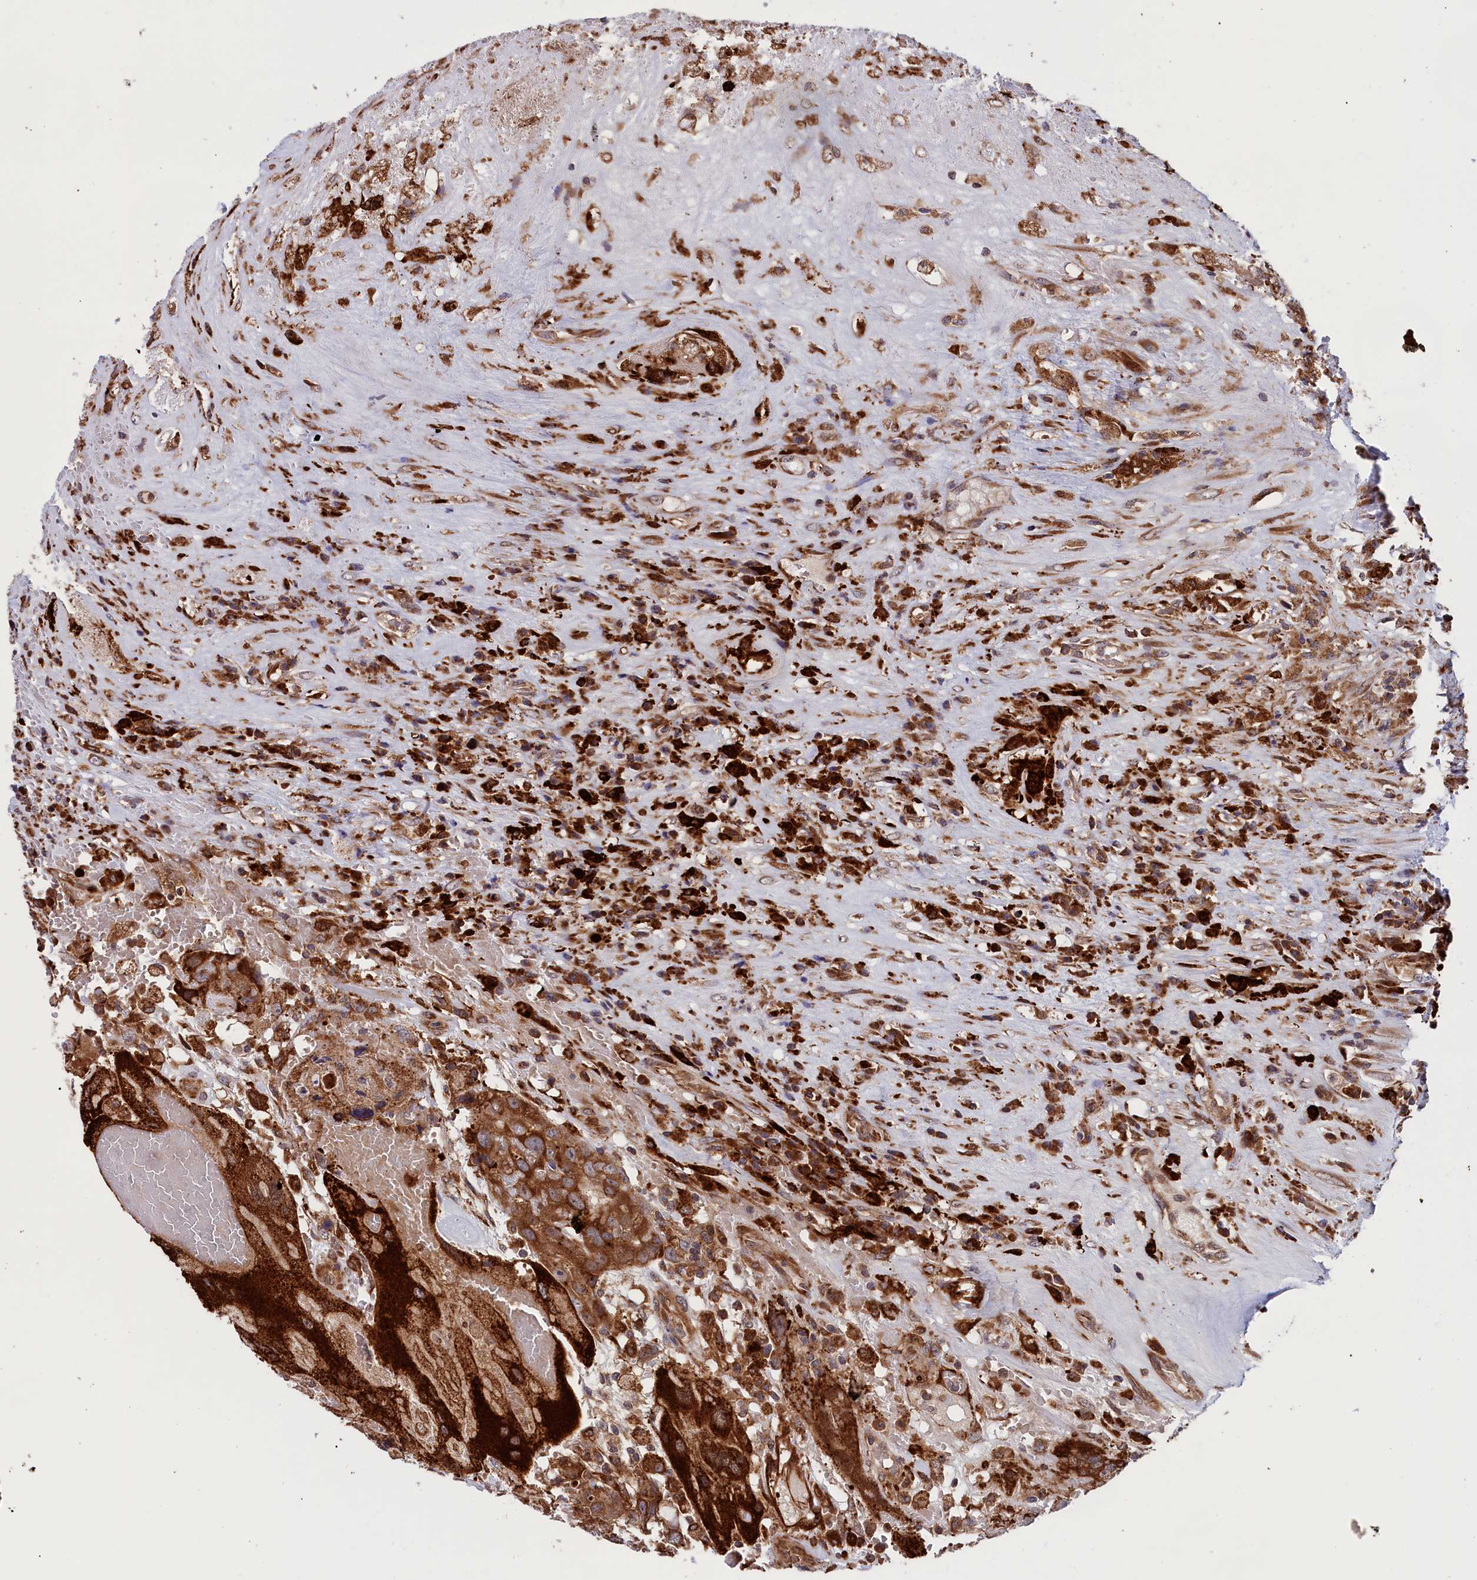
{"staining": {"intensity": "strong", "quantity": ">75%", "location": "cytoplasmic/membranous"}, "tissue": "testis cancer", "cell_type": "Tumor cells", "image_type": "cancer", "snomed": [{"axis": "morphology", "description": "Carcinoma, Embryonal, NOS"}, {"axis": "topography", "description": "Testis"}], "caption": "Testis cancer stained with immunohistochemistry (IHC) shows strong cytoplasmic/membranous staining in about >75% of tumor cells.", "gene": "PLA2G4C", "patient": {"sex": "male", "age": 26}}